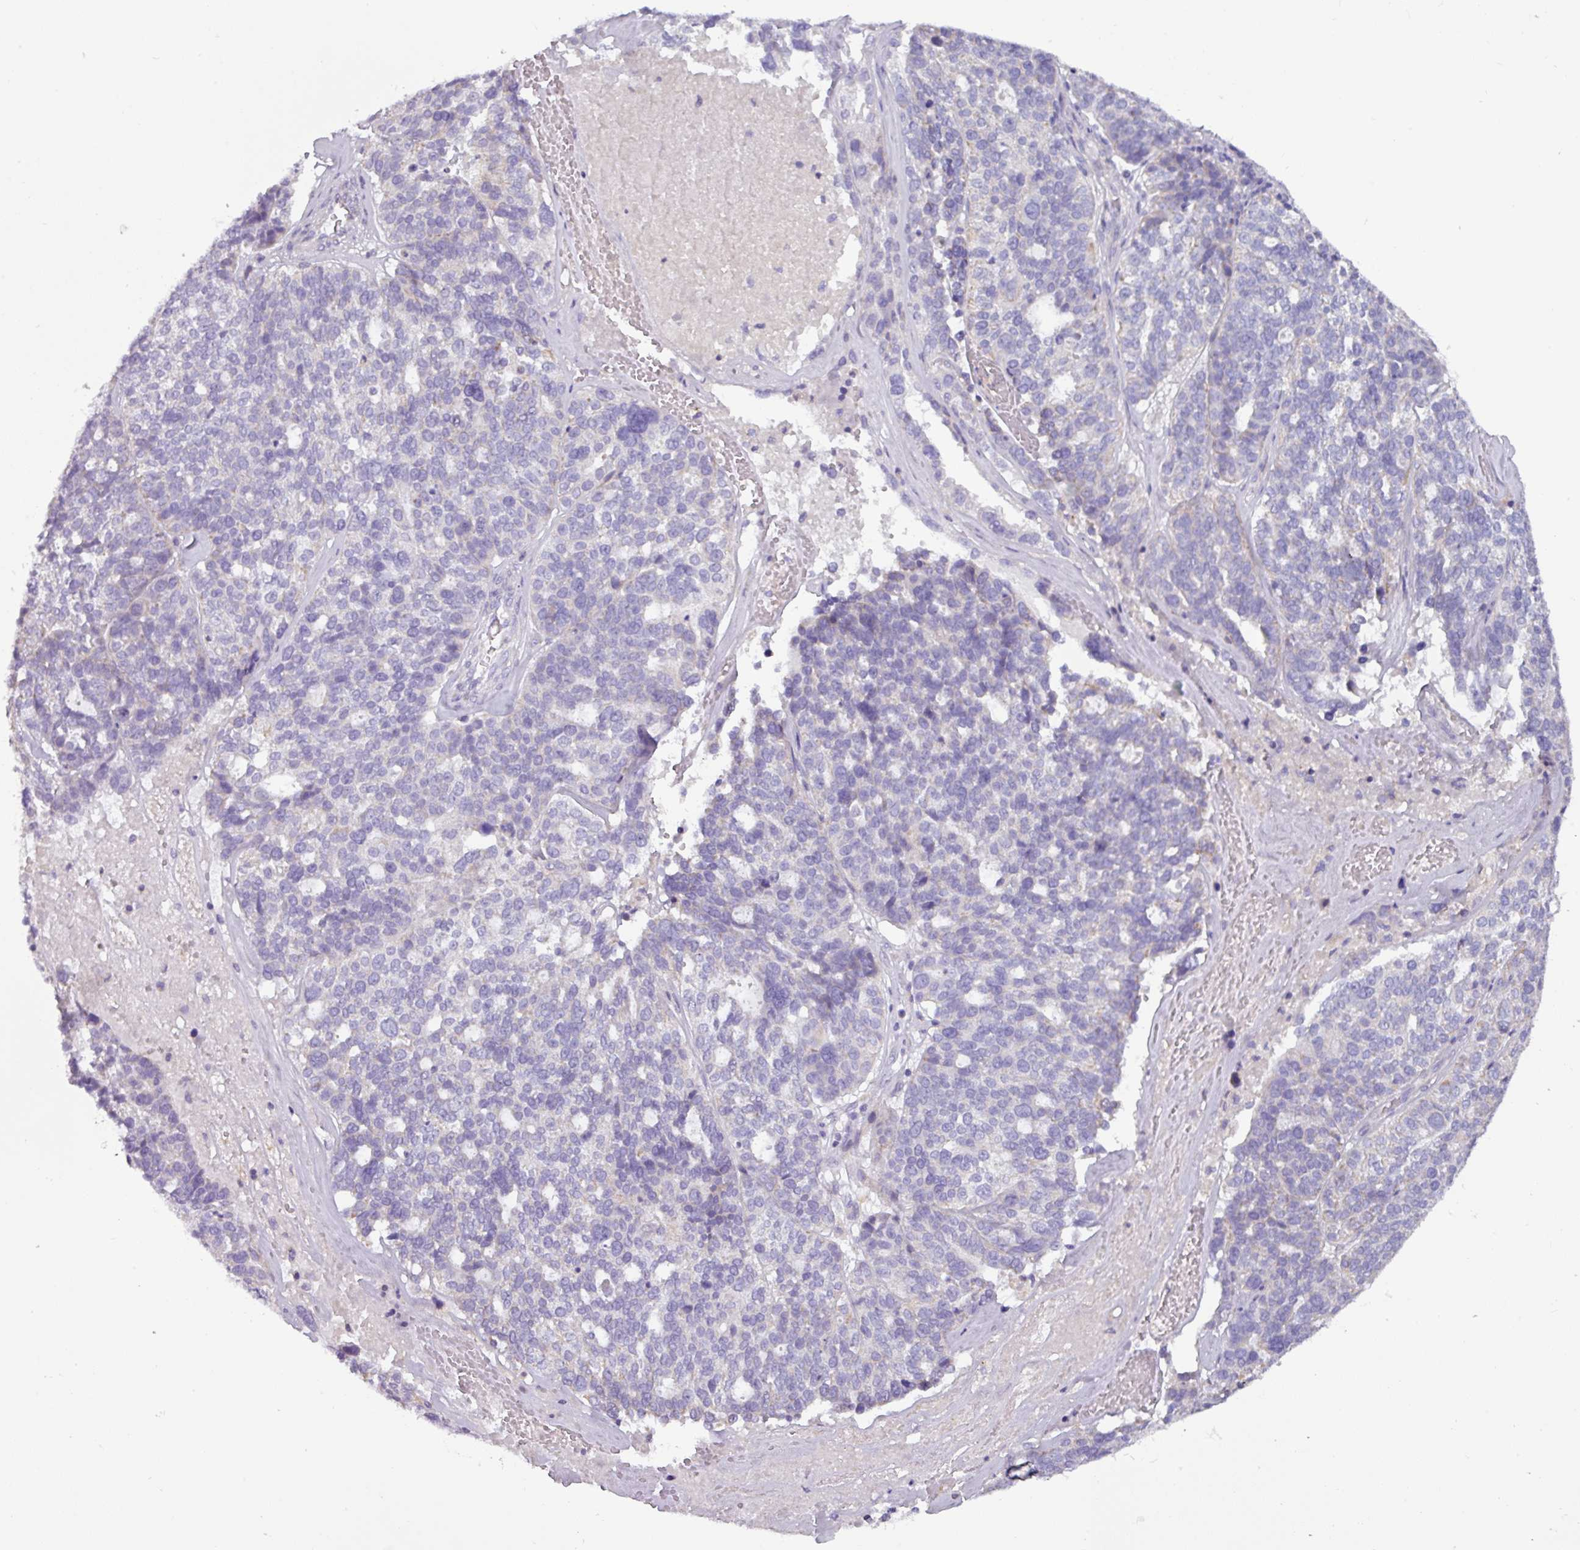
{"staining": {"intensity": "negative", "quantity": "none", "location": "none"}, "tissue": "ovarian cancer", "cell_type": "Tumor cells", "image_type": "cancer", "snomed": [{"axis": "morphology", "description": "Cystadenocarcinoma, serous, NOS"}, {"axis": "topography", "description": "Ovary"}], "caption": "A photomicrograph of serous cystadenocarcinoma (ovarian) stained for a protein reveals no brown staining in tumor cells.", "gene": "RGS16", "patient": {"sex": "female", "age": 59}}